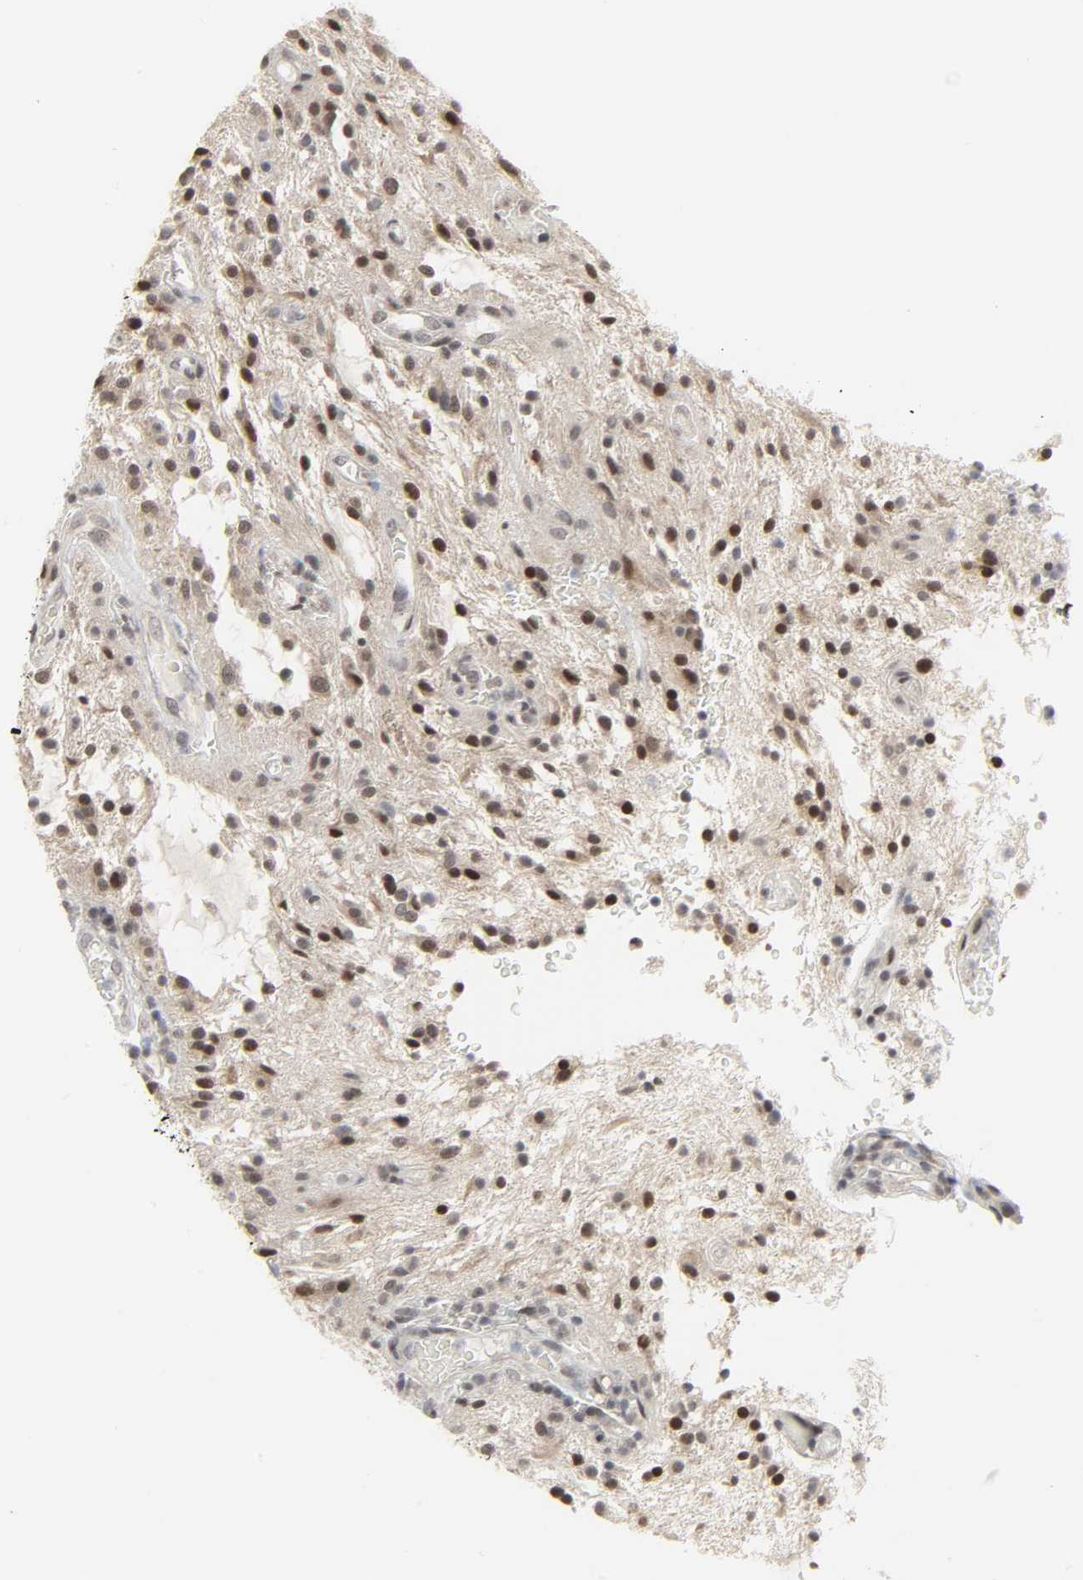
{"staining": {"intensity": "strong", "quantity": ">75%", "location": "nuclear"}, "tissue": "glioma", "cell_type": "Tumor cells", "image_type": "cancer", "snomed": [{"axis": "morphology", "description": "Glioma, malignant, NOS"}, {"axis": "topography", "description": "Cerebellum"}], "caption": "Immunohistochemistry image of human glioma stained for a protein (brown), which demonstrates high levels of strong nuclear positivity in approximately >75% of tumor cells.", "gene": "MUC1", "patient": {"sex": "female", "age": 10}}